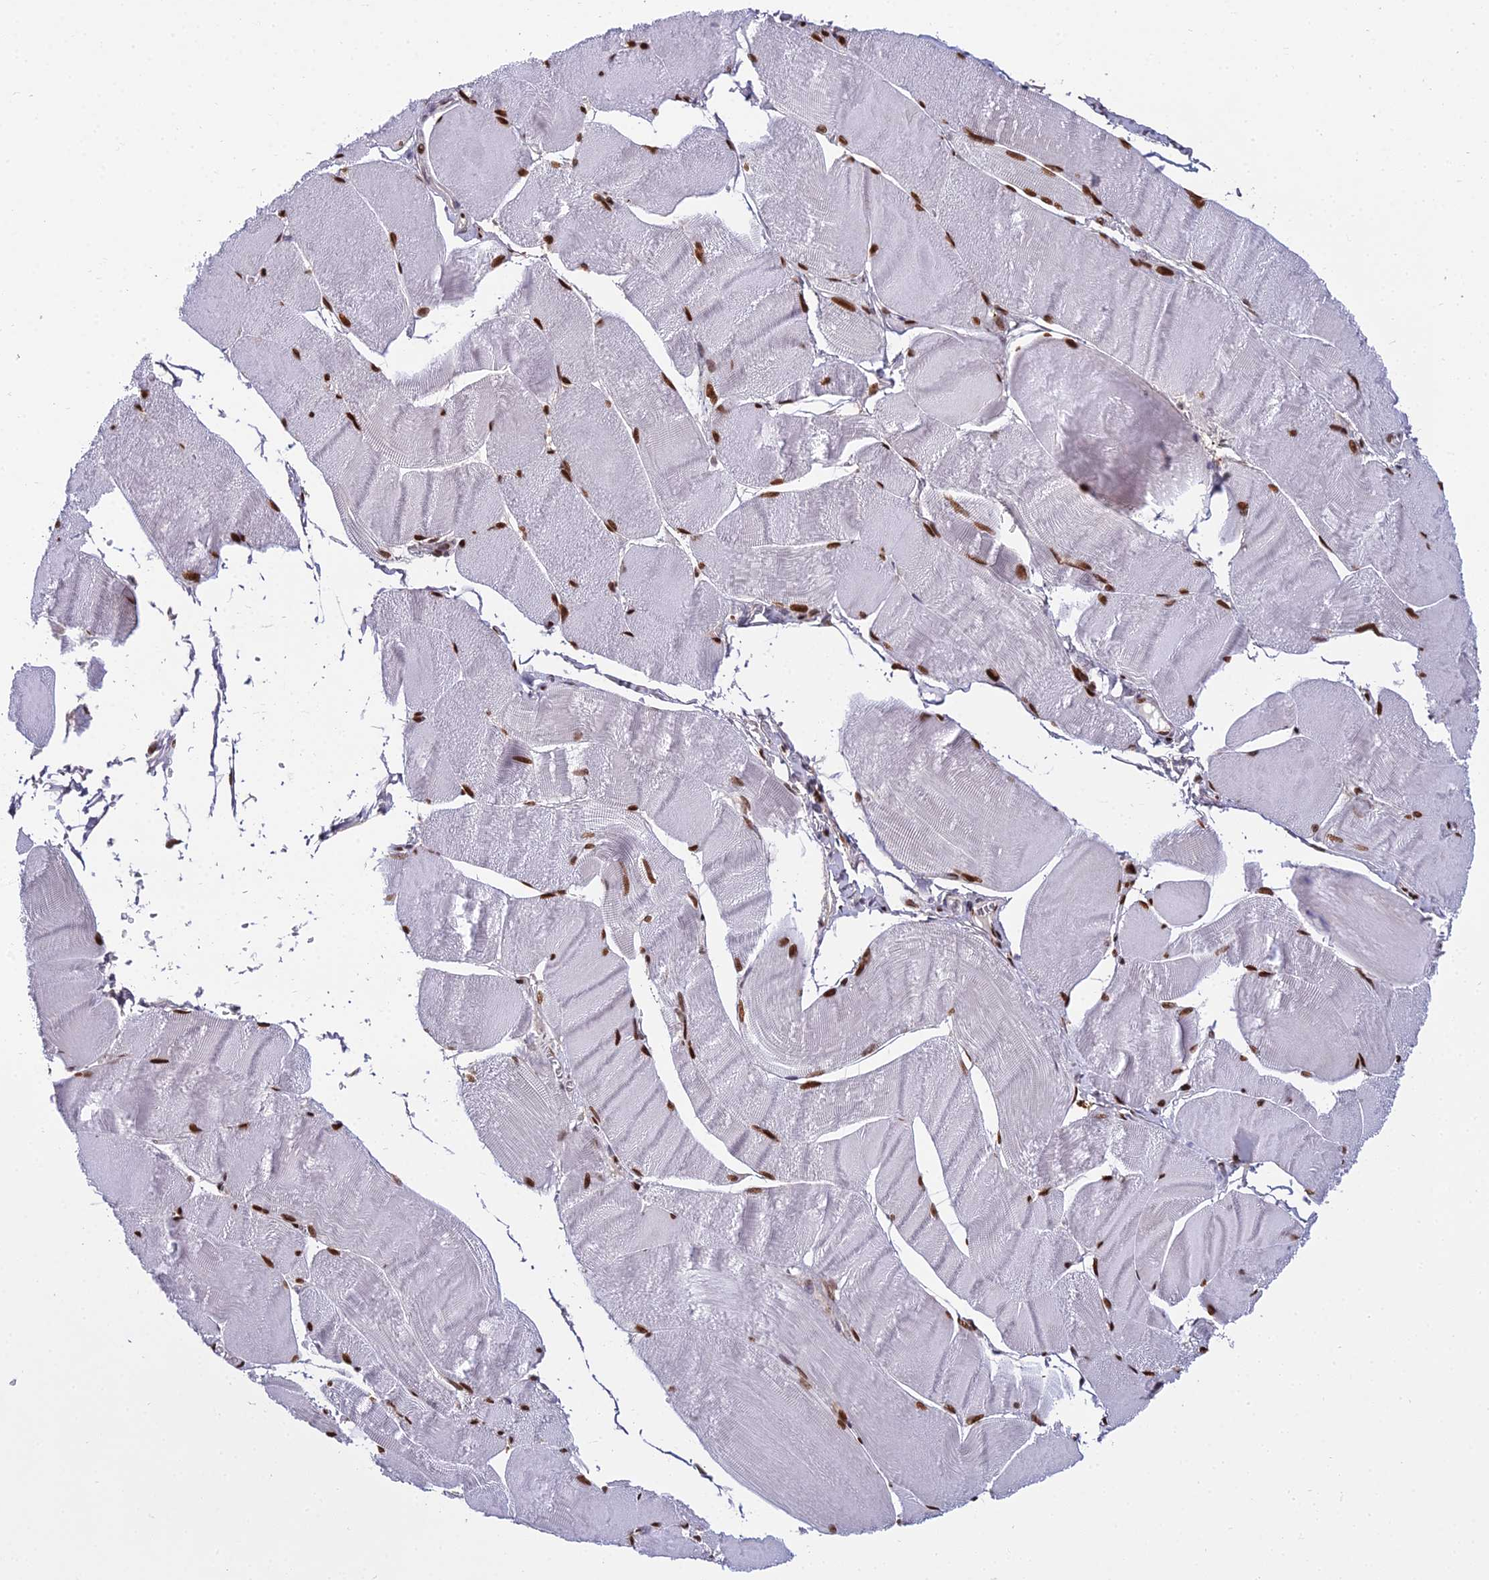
{"staining": {"intensity": "strong", "quantity": ">75%", "location": "nuclear"}, "tissue": "skeletal muscle", "cell_type": "Myocytes", "image_type": "normal", "snomed": [{"axis": "morphology", "description": "Normal tissue, NOS"}, {"axis": "morphology", "description": "Basal cell carcinoma"}, {"axis": "topography", "description": "Skeletal muscle"}], "caption": "Normal skeletal muscle was stained to show a protein in brown. There is high levels of strong nuclear staining in about >75% of myocytes.", "gene": "ZNF707", "patient": {"sex": "female", "age": 64}}